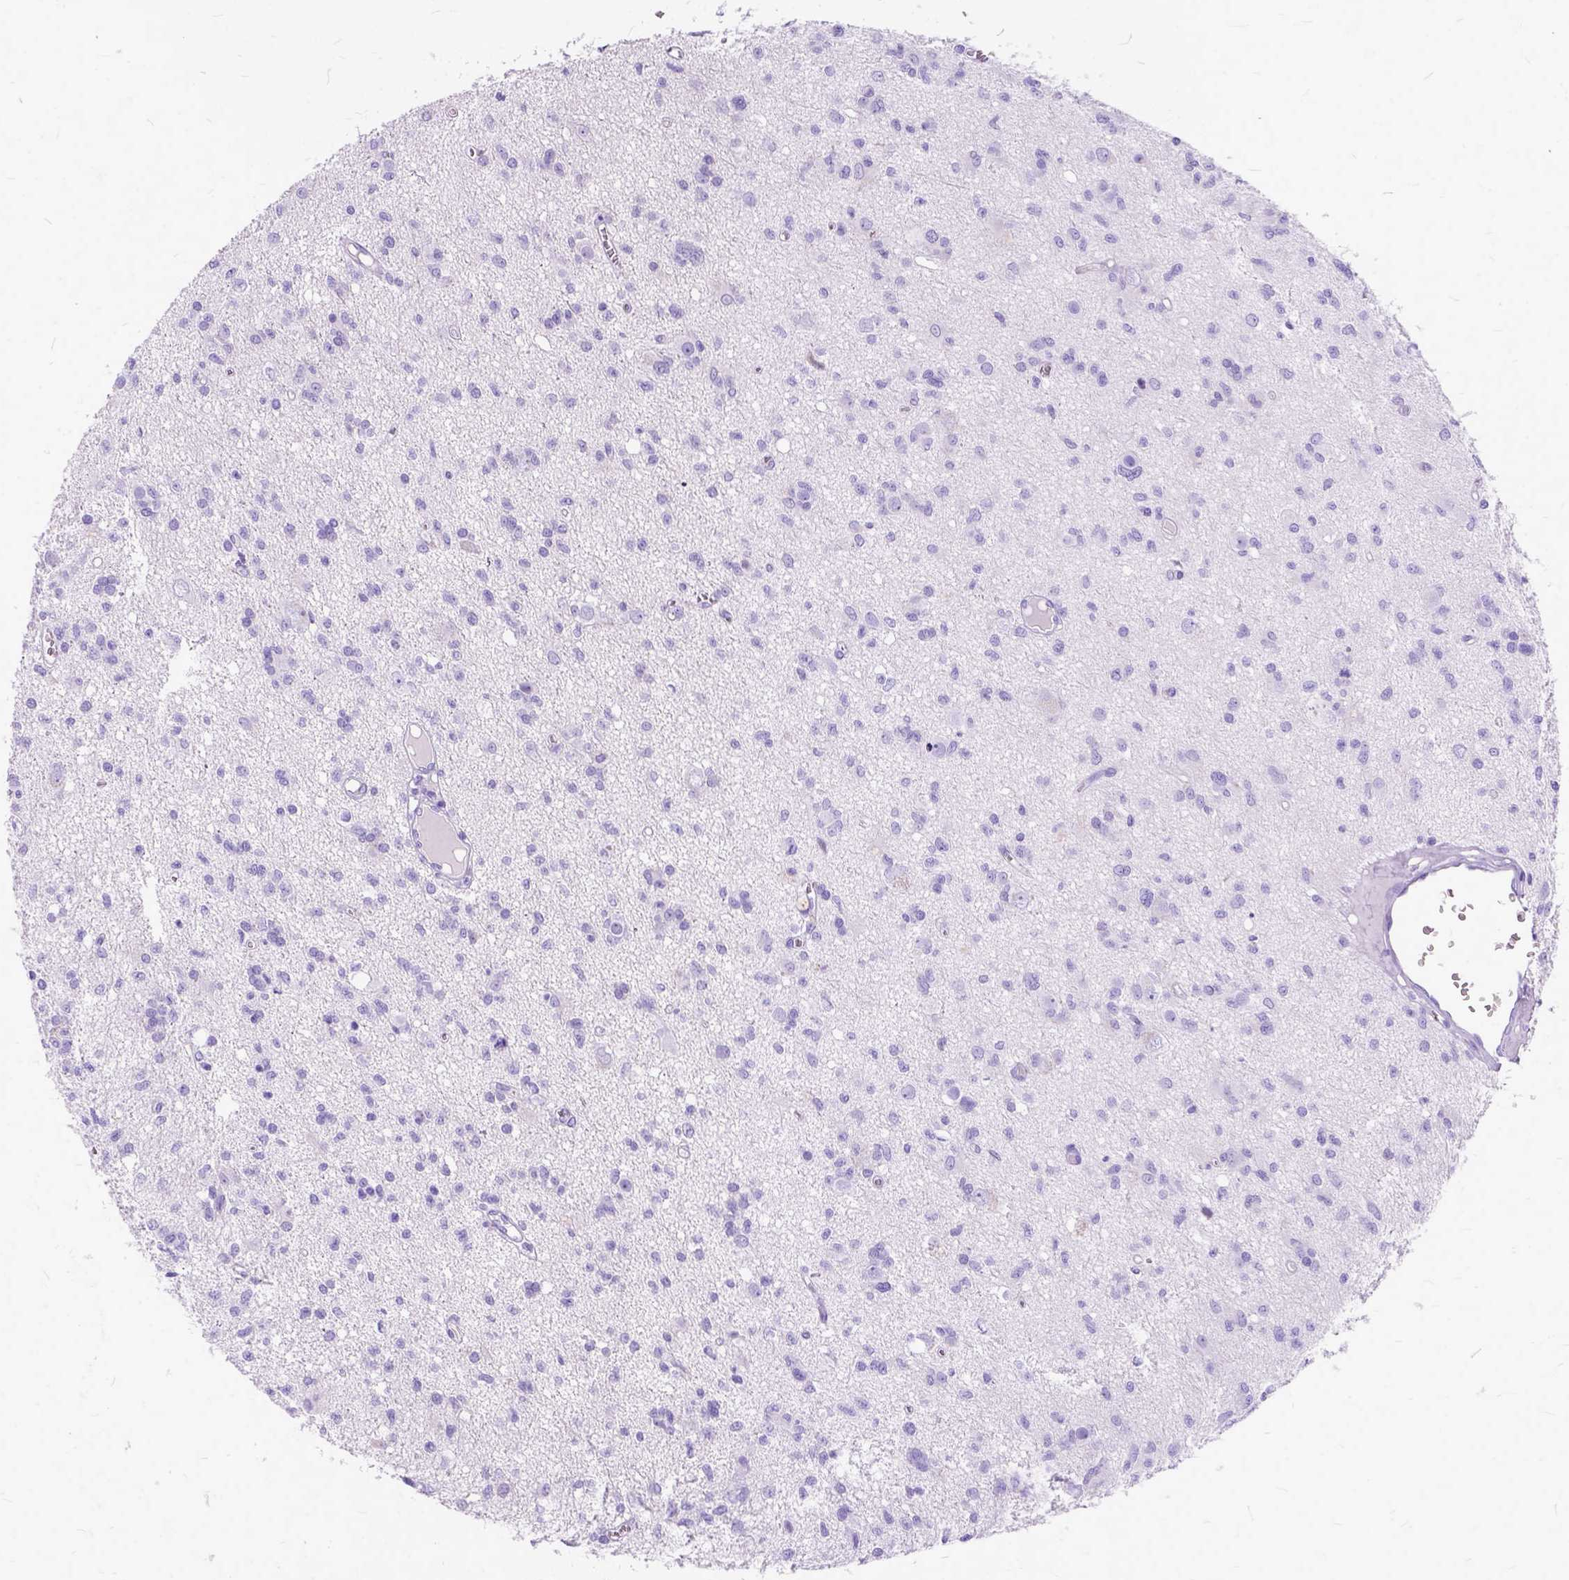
{"staining": {"intensity": "negative", "quantity": "none", "location": "none"}, "tissue": "glioma", "cell_type": "Tumor cells", "image_type": "cancer", "snomed": [{"axis": "morphology", "description": "Glioma, malignant, Low grade"}, {"axis": "topography", "description": "Brain"}], "caption": "Immunohistochemistry (IHC) image of neoplastic tissue: human glioma stained with DAB (3,3'-diaminobenzidine) reveals no significant protein expression in tumor cells.", "gene": "C1QTNF3", "patient": {"sex": "male", "age": 64}}